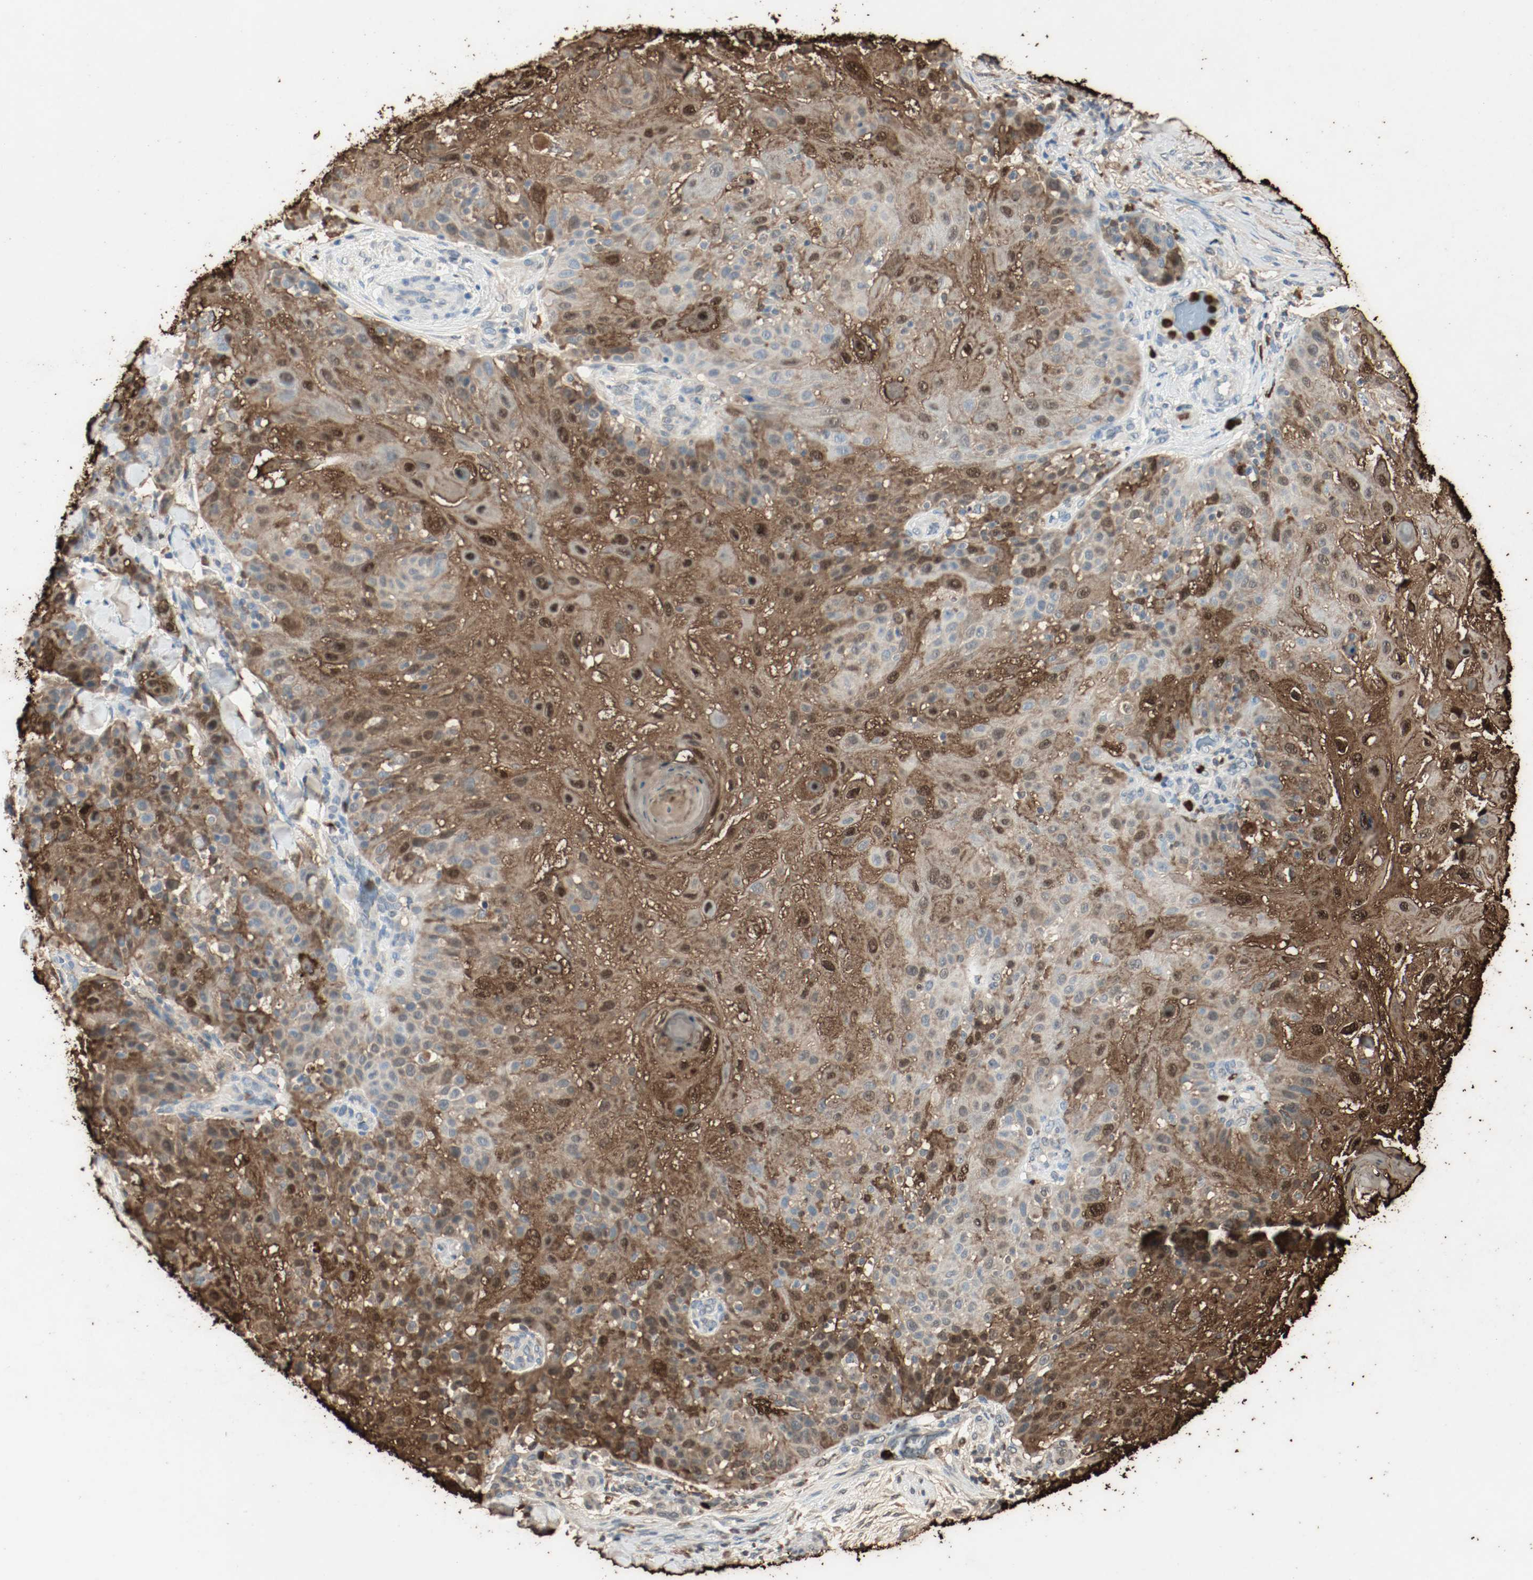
{"staining": {"intensity": "strong", "quantity": ">75%", "location": "cytoplasmic/membranous,nuclear"}, "tissue": "skin cancer", "cell_type": "Tumor cells", "image_type": "cancer", "snomed": [{"axis": "morphology", "description": "Normal tissue, NOS"}, {"axis": "morphology", "description": "Squamous cell carcinoma, NOS"}, {"axis": "topography", "description": "Skin"}], "caption": "Approximately >75% of tumor cells in human skin squamous cell carcinoma exhibit strong cytoplasmic/membranous and nuclear protein positivity as visualized by brown immunohistochemical staining.", "gene": "S100A9", "patient": {"sex": "female", "age": 83}}